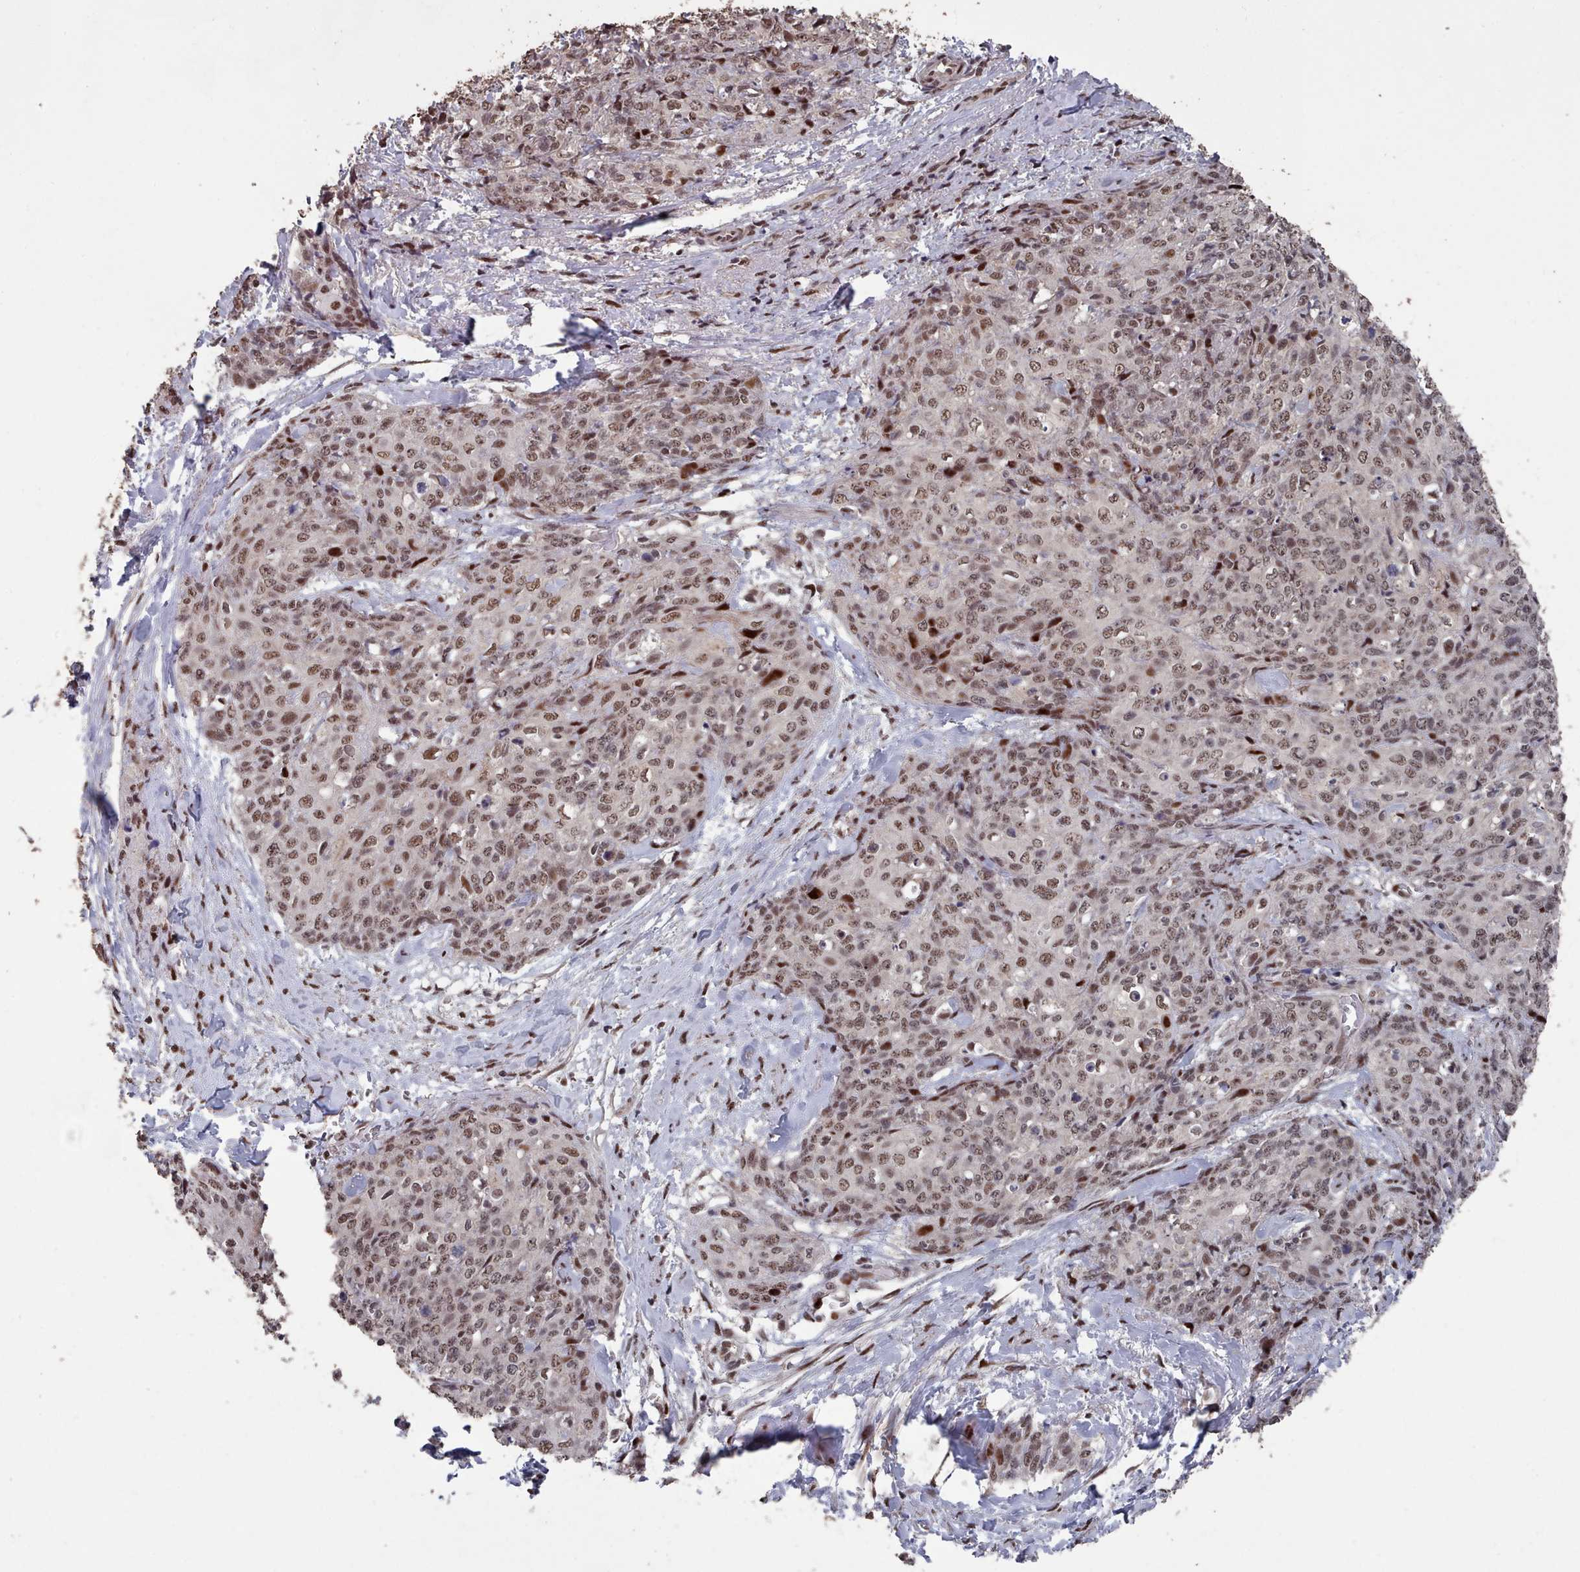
{"staining": {"intensity": "moderate", "quantity": ">75%", "location": "nuclear"}, "tissue": "skin cancer", "cell_type": "Tumor cells", "image_type": "cancer", "snomed": [{"axis": "morphology", "description": "Squamous cell carcinoma, NOS"}, {"axis": "topography", "description": "Skin"}, {"axis": "topography", "description": "Vulva"}], "caption": "Immunohistochemistry (DAB (3,3'-diaminobenzidine)) staining of human skin cancer (squamous cell carcinoma) demonstrates moderate nuclear protein positivity in approximately >75% of tumor cells.", "gene": "PNRC2", "patient": {"sex": "female", "age": 85}}